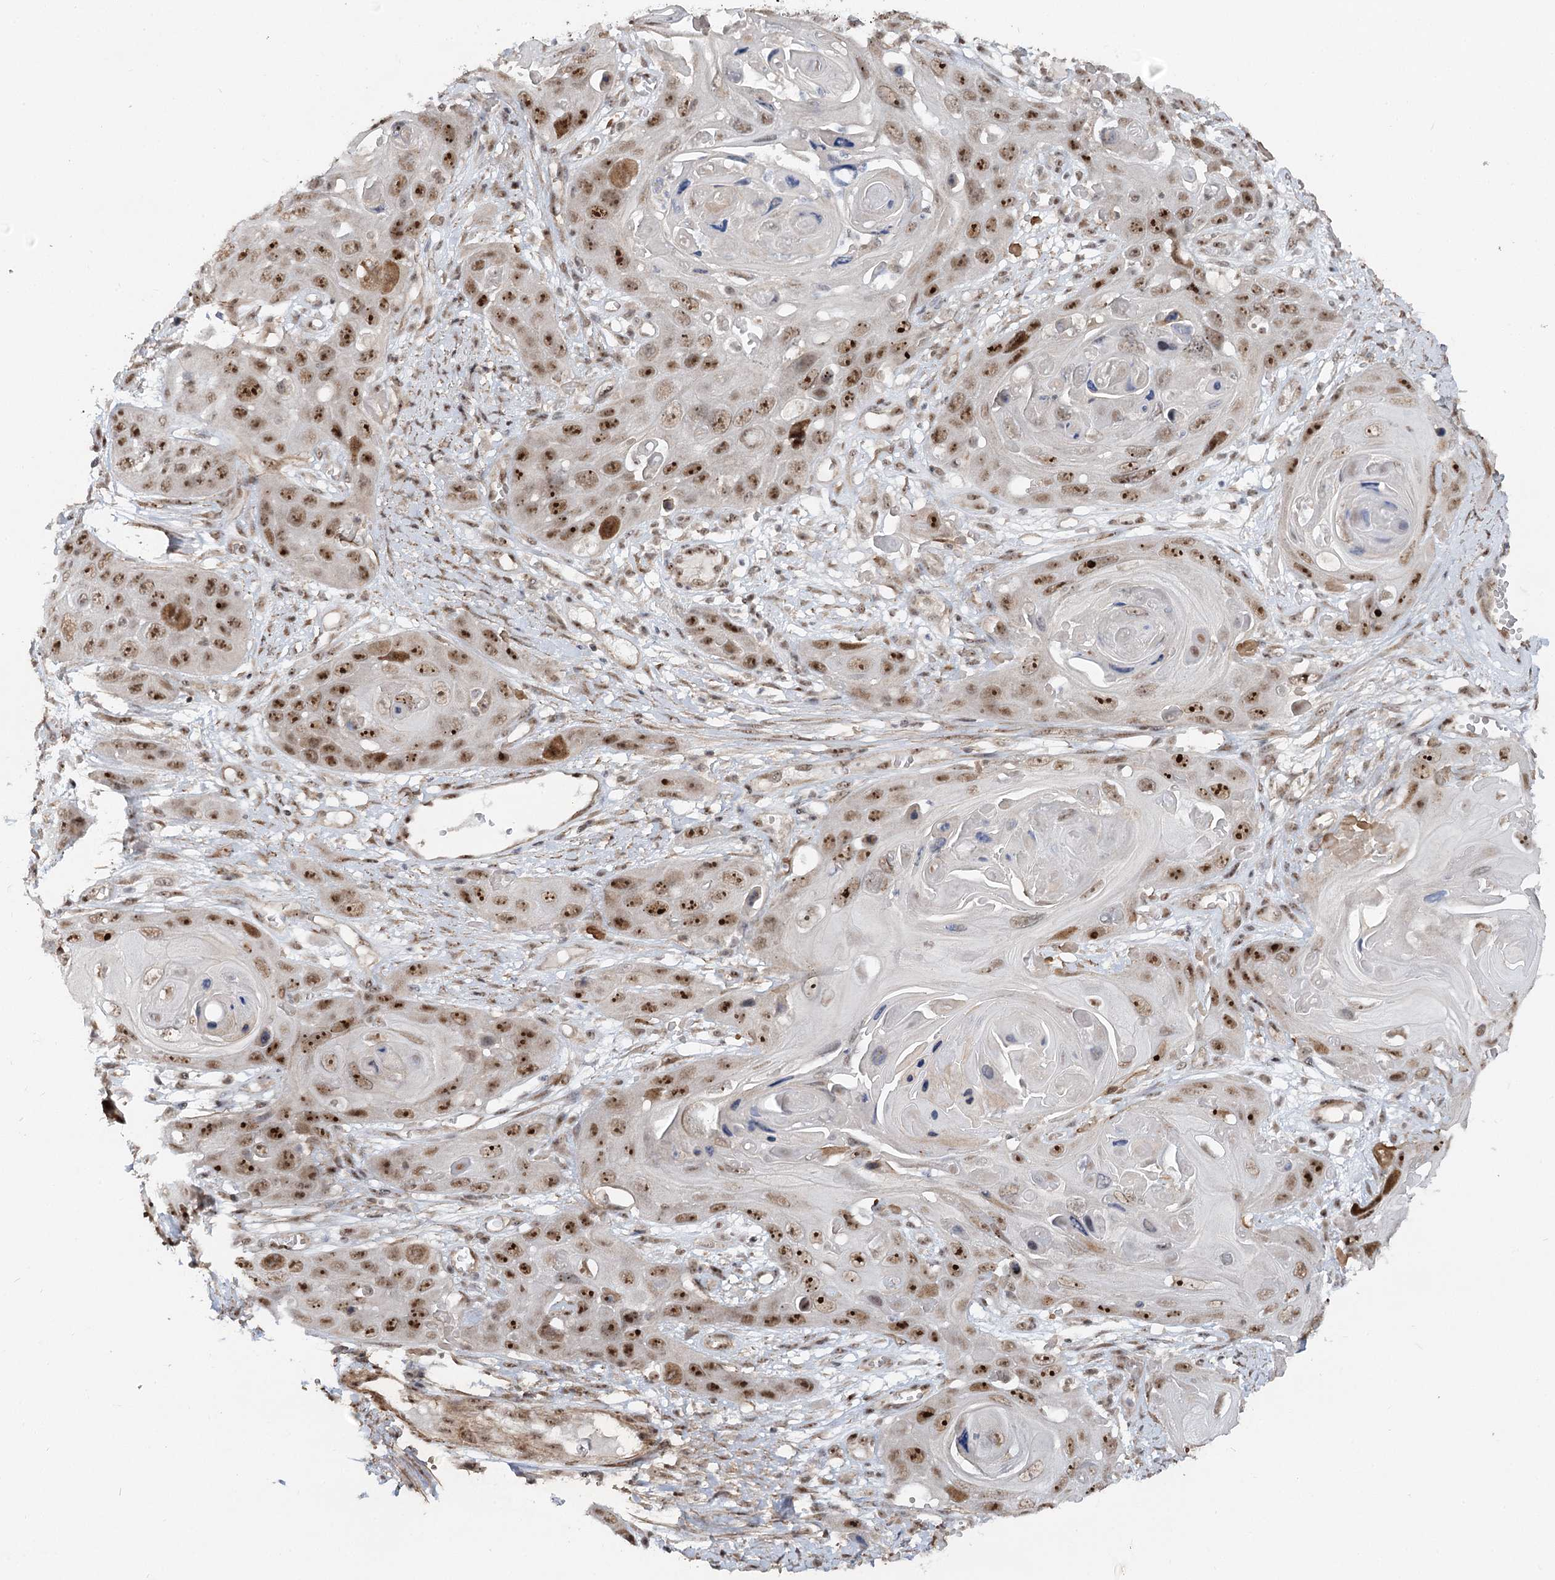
{"staining": {"intensity": "strong", "quantity": ">75%", "location": "nuclear"}, "tissue": "skin cancer", "cell_type": "Tumor cells", "image_type": "cancer", "snomed": [{"axis": "morphology", "description": "Squamous cell carcinoma, NOS"}, {"axis": "topography", "description": "Skin"}], "caption": "High-magnification brightfield microscopy of squamous cell carcinoma (skin) stained with DAB (brown) and counterstained with hematoxylin (blue). tumor cells exhibit strong nuclear staining is appreciated in about>75% of cells. The protein is shown in brown color, while the nuclei are stained blue.", "gene": "GNL3L", "patient": {"sex": "male", "age": 55}}